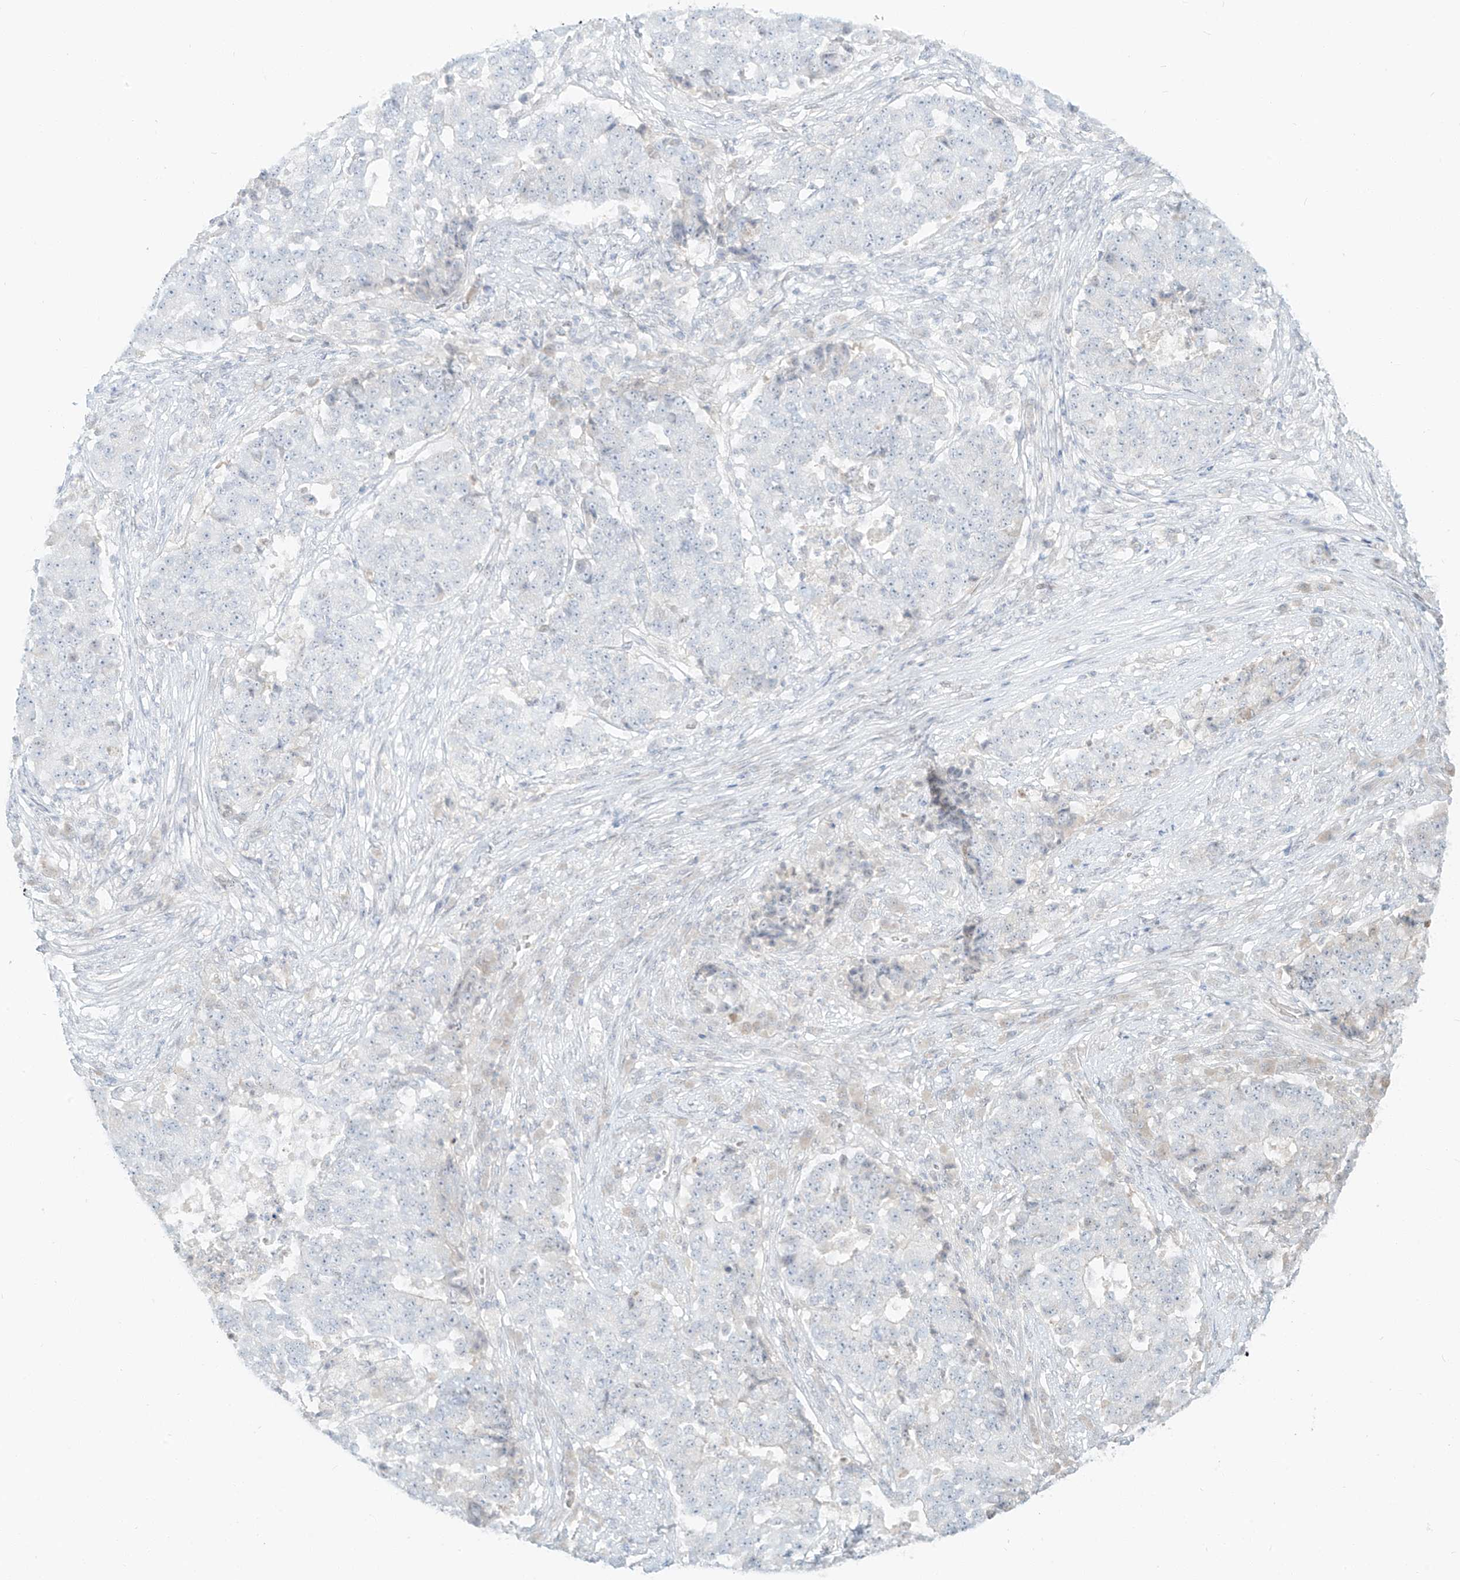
{"staining": {"intensity": "negative", "quantity": "none", "location": "none"}, "tissue": "stomach cancer", "cell_type": "Tumor cells", "image_type": "cancer", "snomed": [{"axis": "morphology", "description": "Adenocarcinoma, NOS"}, {"axis": "topography", "description": "Stomach"}], "caption": "Tumor cells are negative for brown protein staining in stomach adenocarcinoma.", "gene": "ZNF774", "patient": {"sex": "male", "age": 59}}